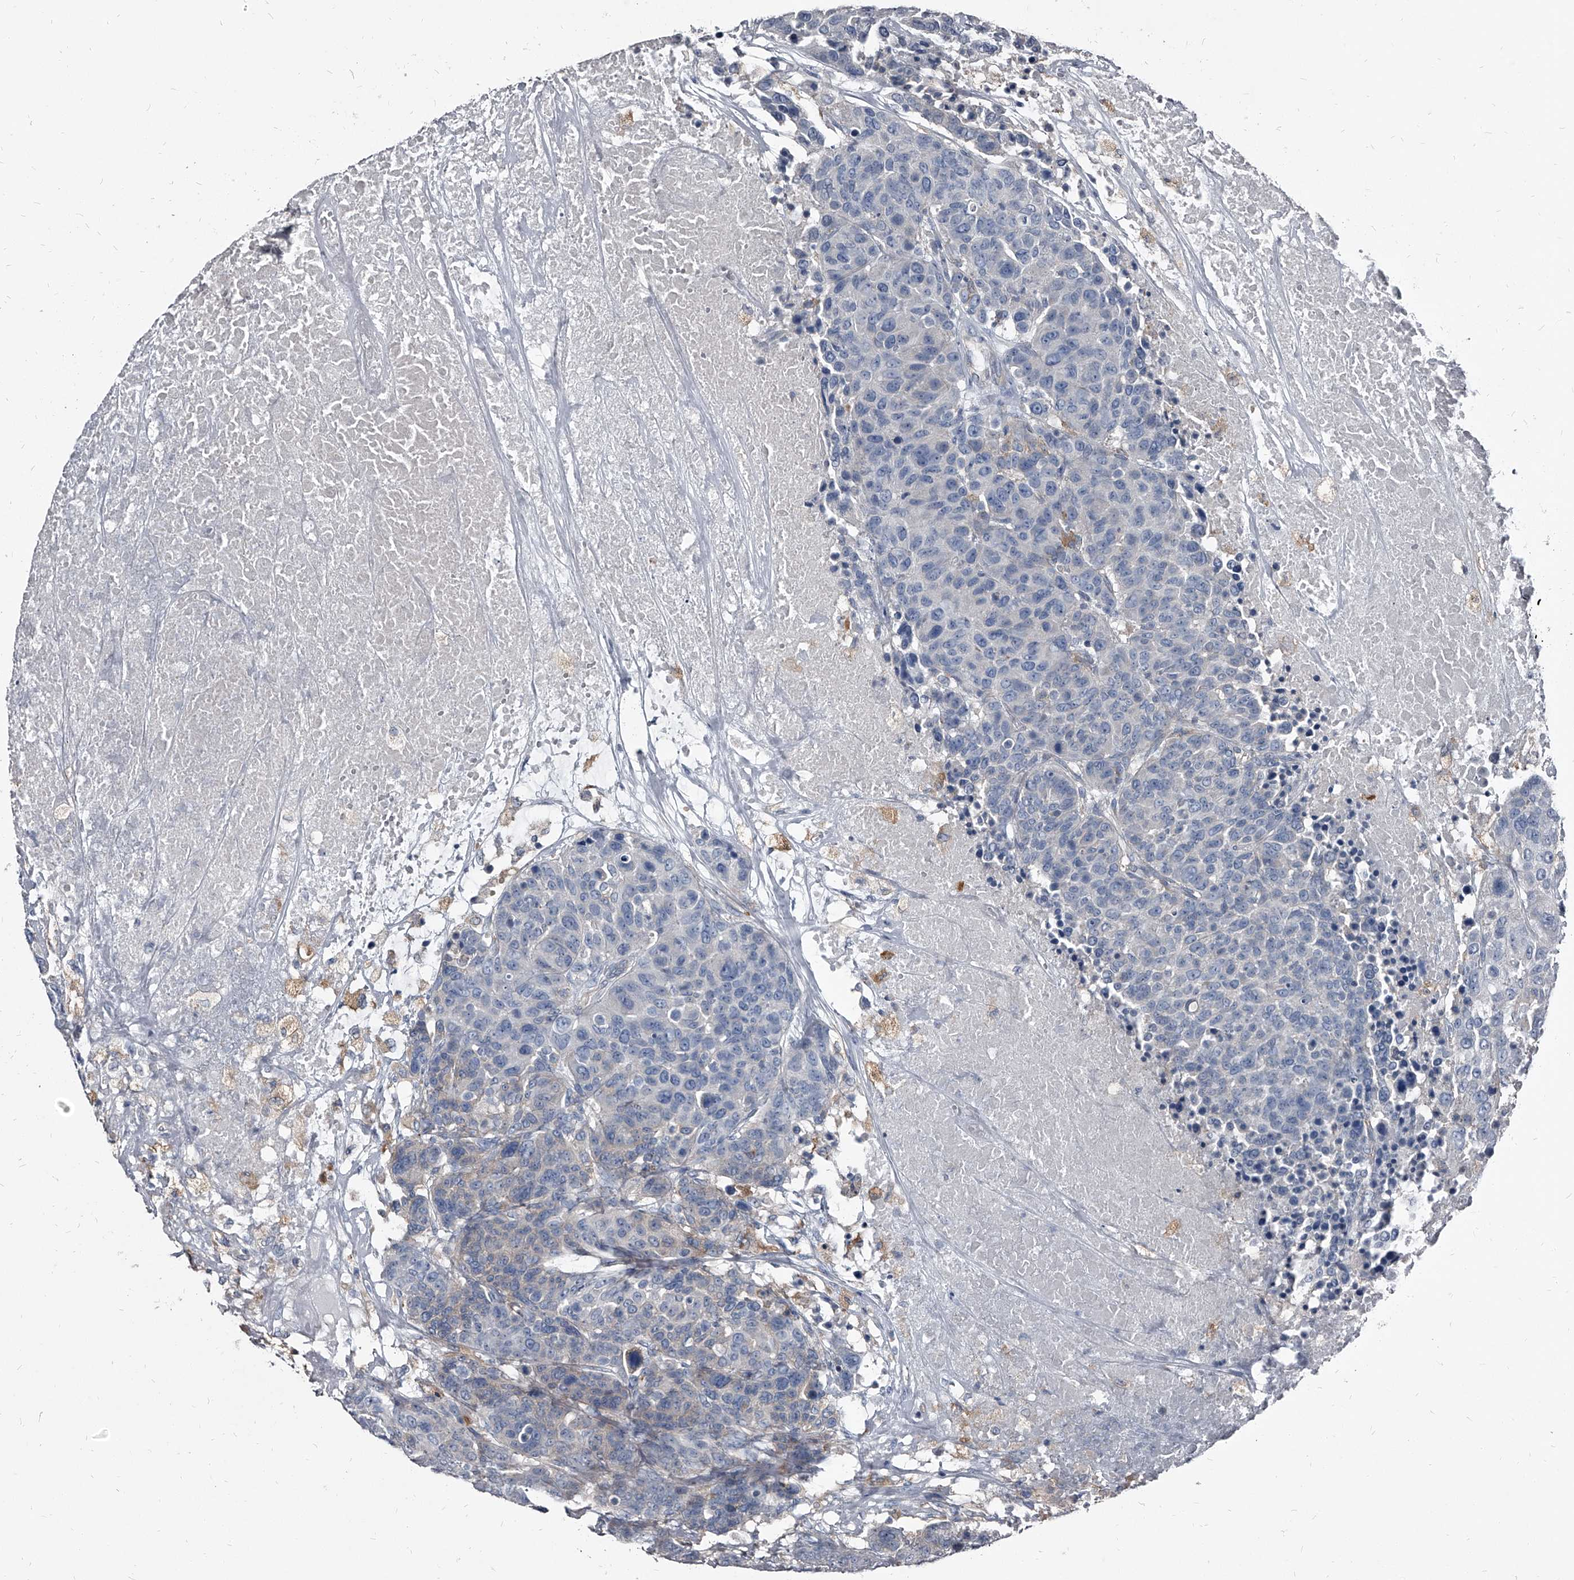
{"staining": {"intensity": "weak", "quantity": "<25%", "location": "cytoplasmic/membranous"}, "tissue": "breast cancer", "cell_type": "Tumor cells", "image_type": "cancer", "snomed": [{"axis": "morphology", "description": "Duct carcinoma"}, {"axis": "topography", "description": "Breast"}], "caption": "Tumor cells show no significant expression in infiltrating ductal carcinoma (breast).", "gene": "PGLYRP3", "patient": {"sex": "female", "age": 37}}